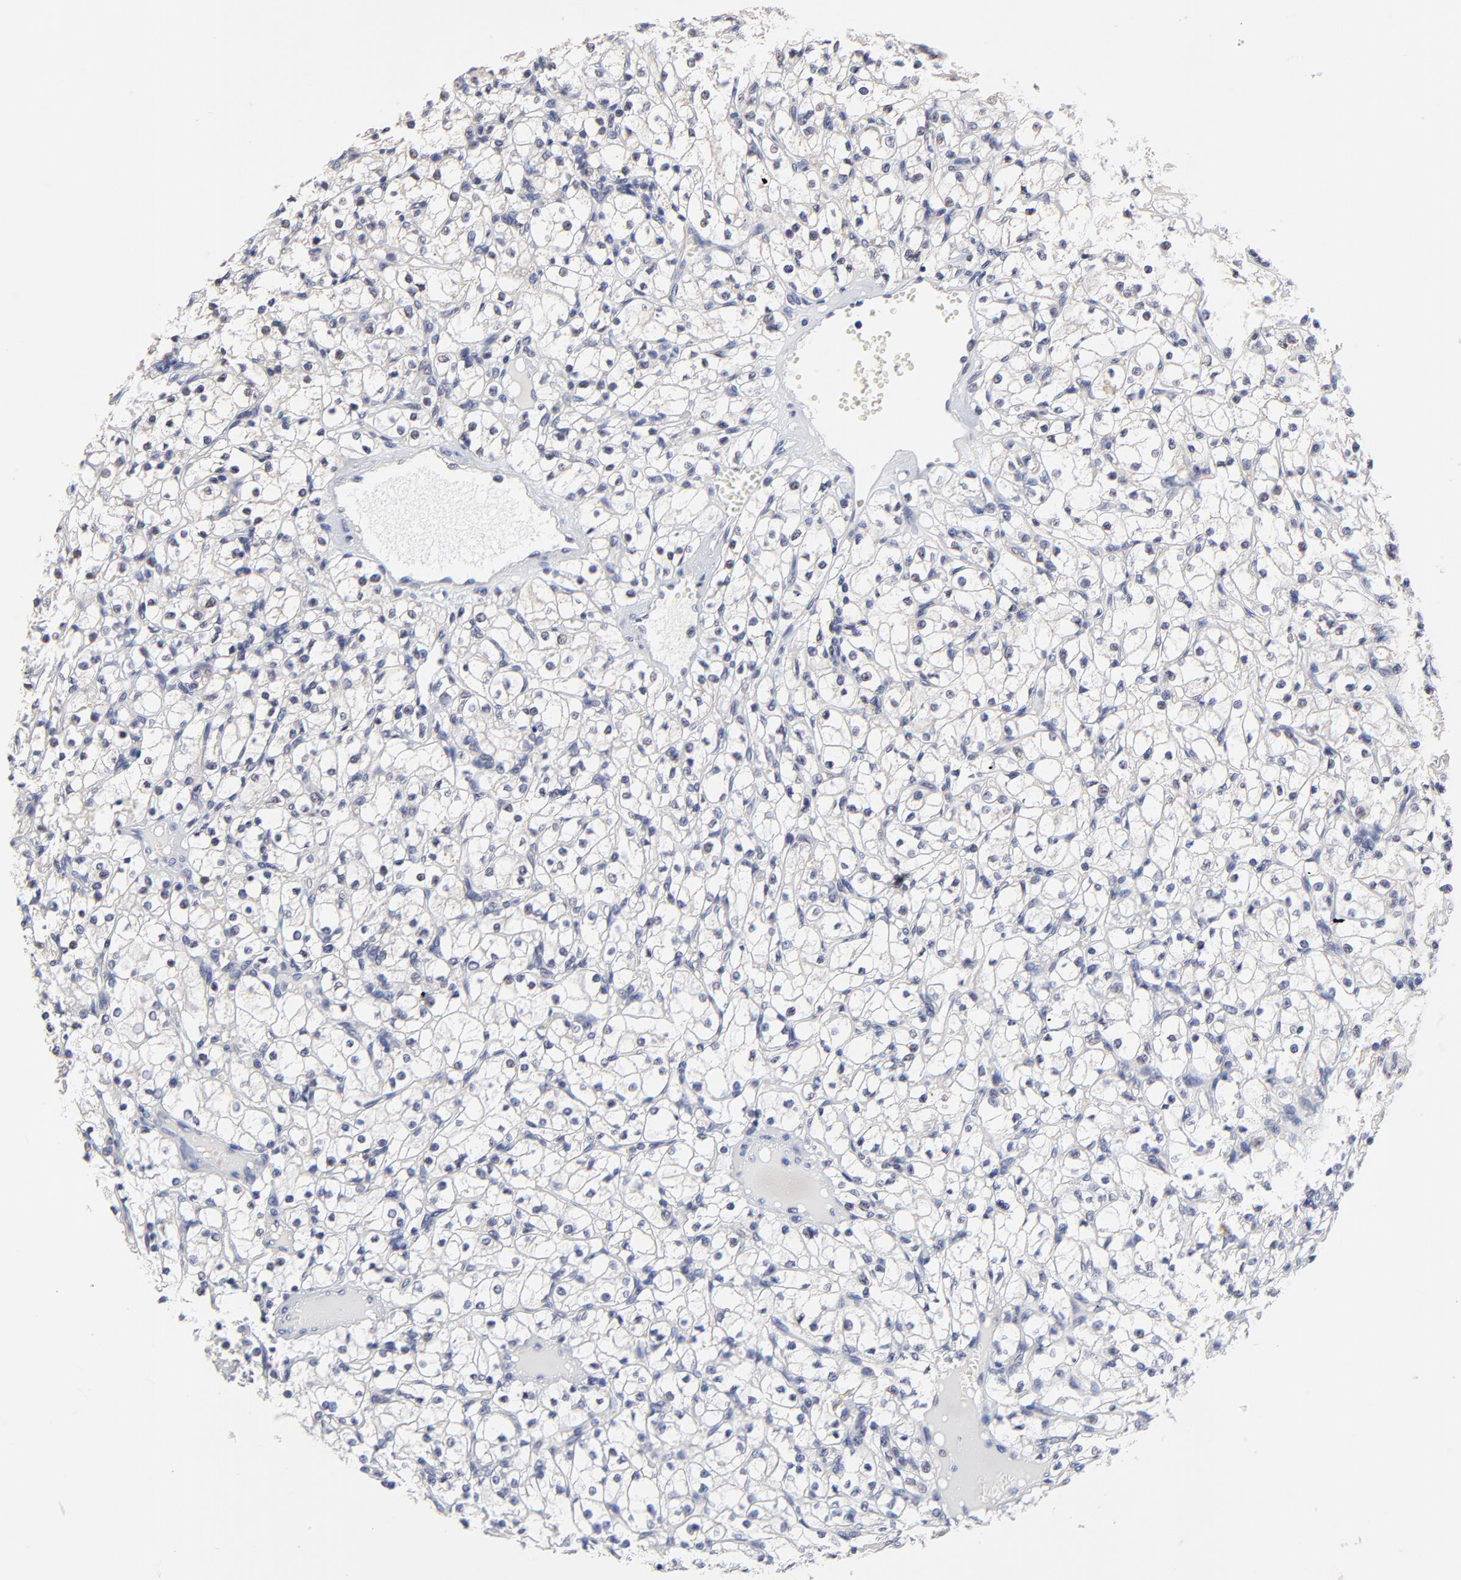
{"staining": {"intensity": "negative", "quantity": "none", "location": "none"}, "tissue": "renal cancer", "cell_type": "Tumor cells", "image_type": "cancer", "snomed": [{"axis": "morphology", "description": "Adenocarcinoma, NOS"}, {"axis": "topography", "description": "Kidney"}], "caption": "High power microscopy histopathology image of an immunohistochemistry histopathology image of renal cancer (adenocarcinoma), revealing no significant expression in tumor cells.", "gene": "FBXO8", "patient": {"sex": "male", "age": 61}}